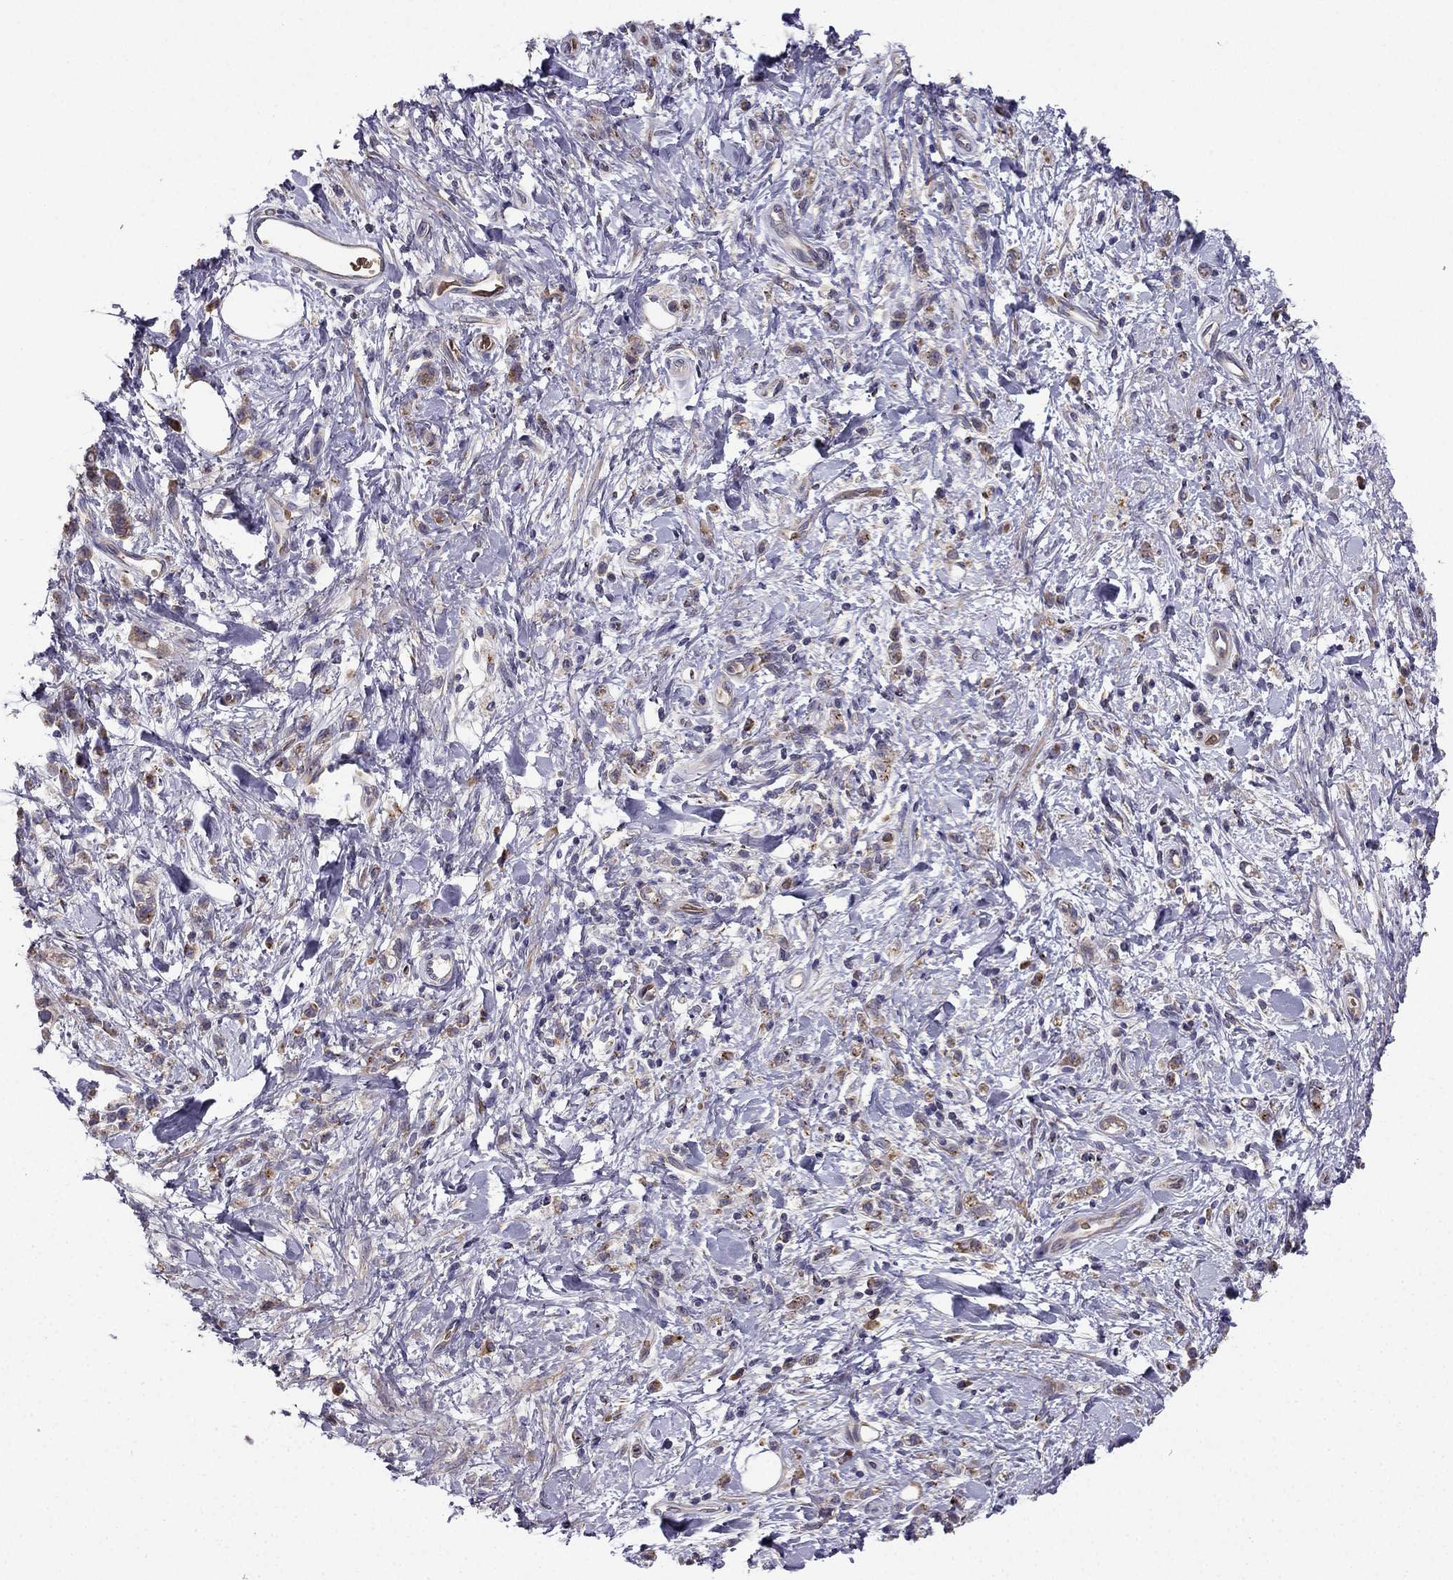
{"staining": {"intensity": "negative", "quantity": "none", "location": "none"}, "tissue": "stomach cancer", "cell_type": "Tumor cells", "image_type": "cancer", "snomed": [{"axis": "morphology", "description": "Adenocarcinoma, NOS"}, {"axis": "topography", "description": "Stomach"}], "caption": "This is an immunohistochemistry (IHC) micrograph of stomach cancer (adenocarcinoma). There is no staining in tumor cells.", "gene": "B4GALT7", "patient": {"sex": "male", "age": 77}}